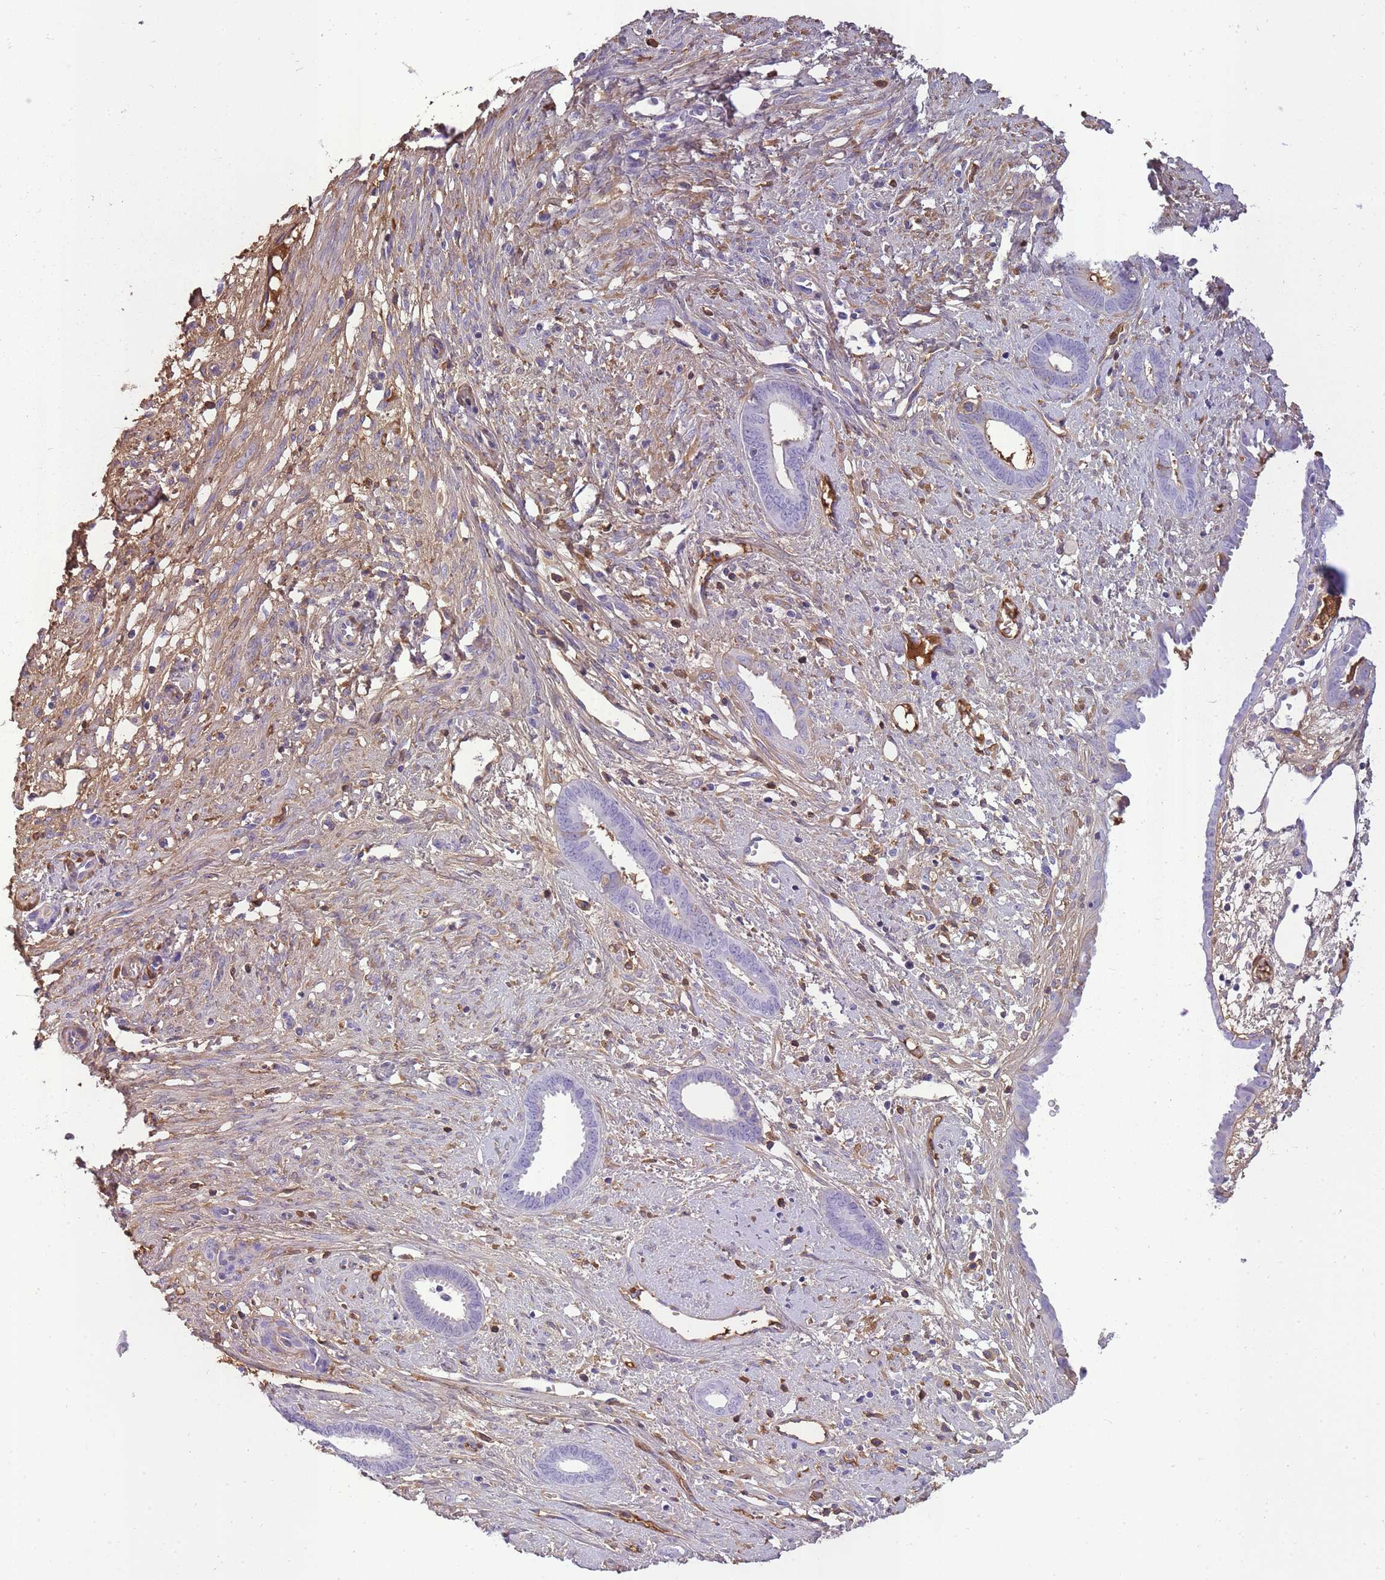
{"staining": {"intensity": "weak", "quantity": "<25%", "location": "cytoplasmic/membranous"}, "tissue": "endometrium", "cell_type": "Cells in endometrial stroma", "image_type": "normal", "snomed": [{"axis": "morphology", "description": "Normal tissue, NOS"}, {"axis": "topography", "description": "Endometrium"}], "caption": "Immunohistochemistry histopathology image of unremarkable endometrium: human endometrium stained with DAB (3,3'-diaminobenzidine) shows no significant protein positivity in cells in endometrial stroma.", "gene": "IGKV1", "patient": {"sex": "female", "age": 61}}